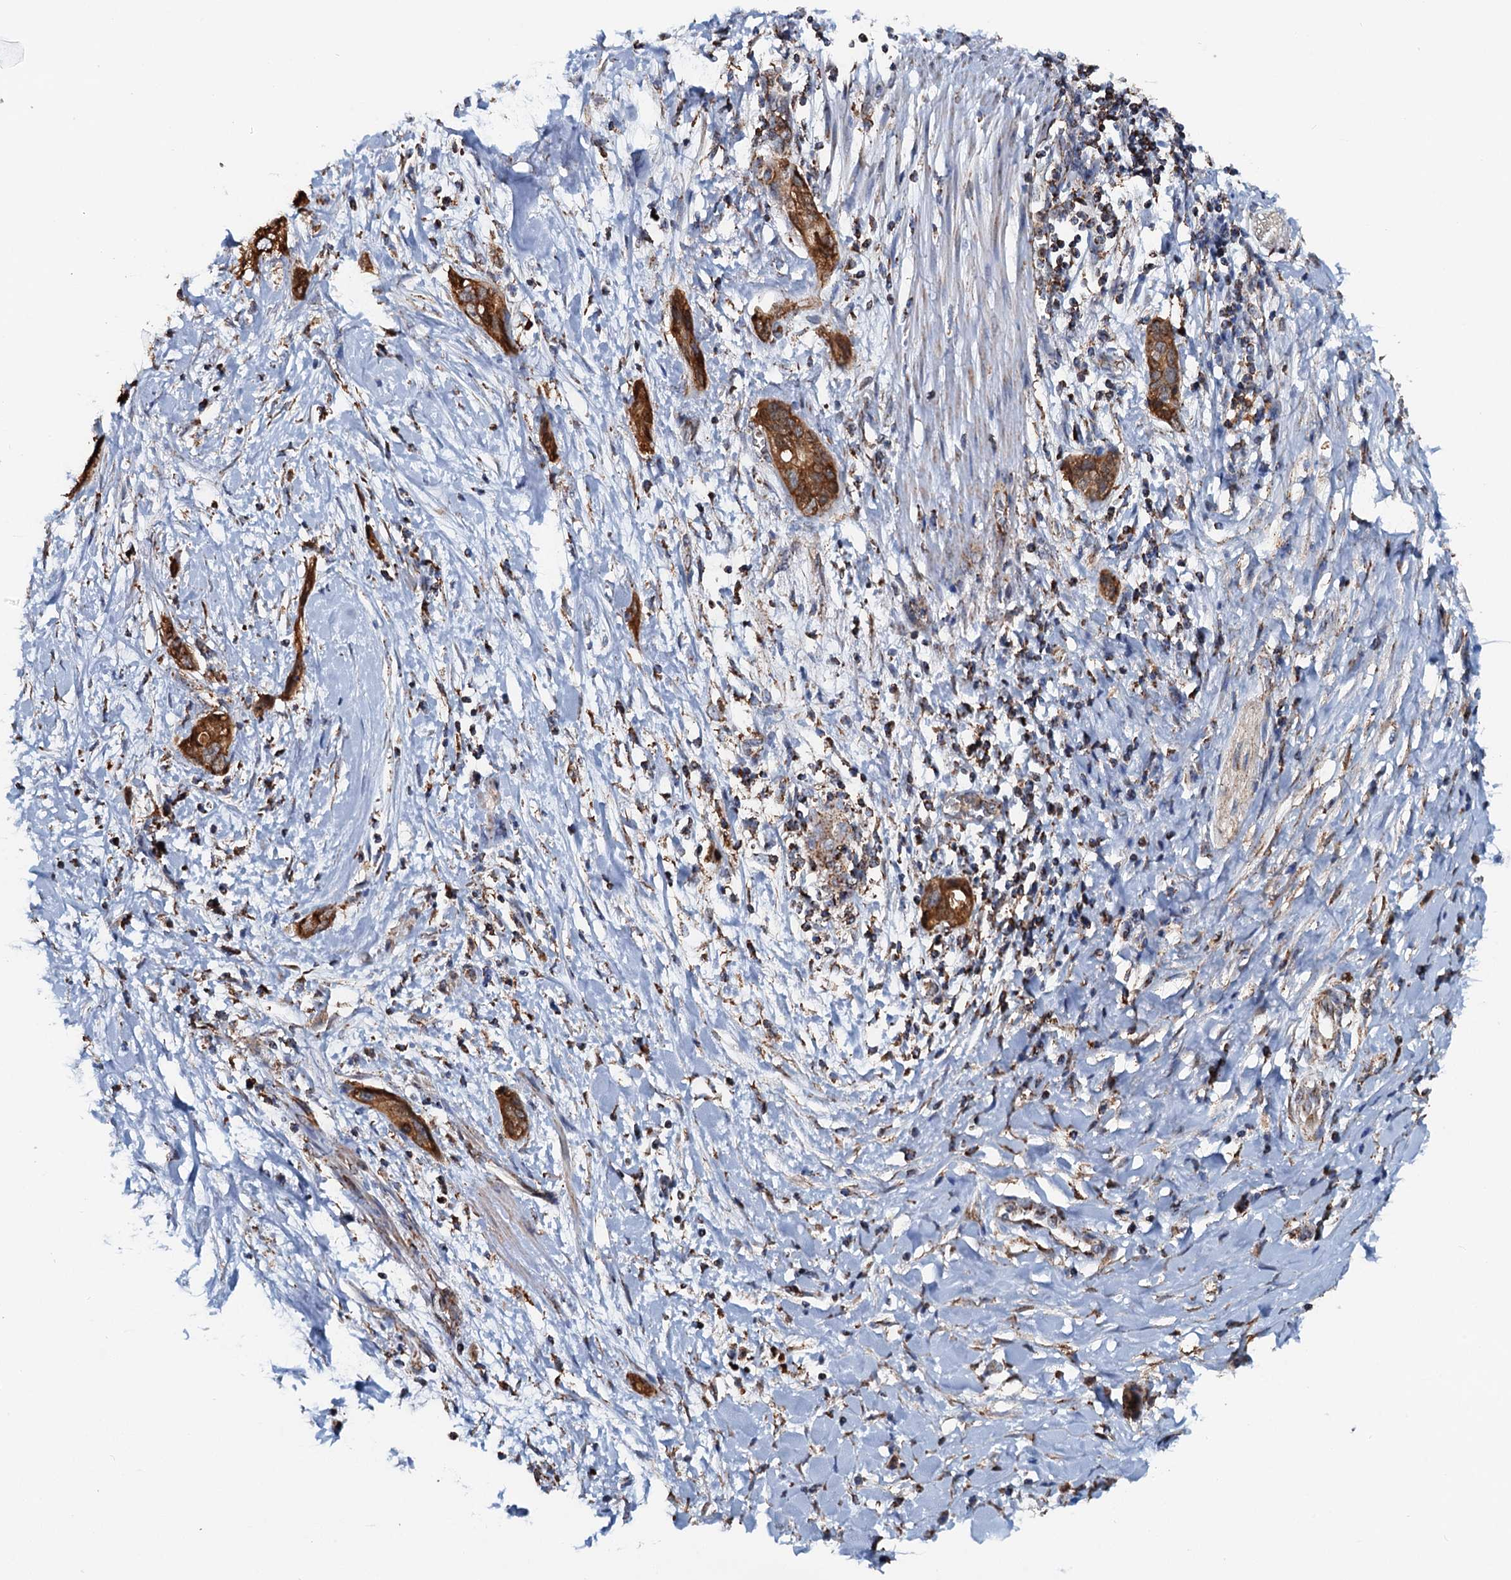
{"staining": {"intensity": "strong", "quantity": ">75%", "location": "cytoplasmic/membranous"}, "tissue": "pancreatic cancer", "cell_type": "Tumor cells", "image_type": "cancer", "snomed": [{"axis": "morphology", "description": "Normal tissue, NOS"}, {"axis": "morphology", "description": "Adenocarcinoma, NOS"}, {"axis": "topography", "description": "Pancreas"}, {"axis": "topography", "description": "Peripheral nerve tissue"}], "caption": "A micrograph showing strong cytoplasmic/membranous positivity in about >75% of tumor cells in pancreatic cancer (adenocarcinoma), as visualized by brown immunohistochemical staining.", "gene": "AAGAB", "patient": {"sex": "male", "age": 59}}